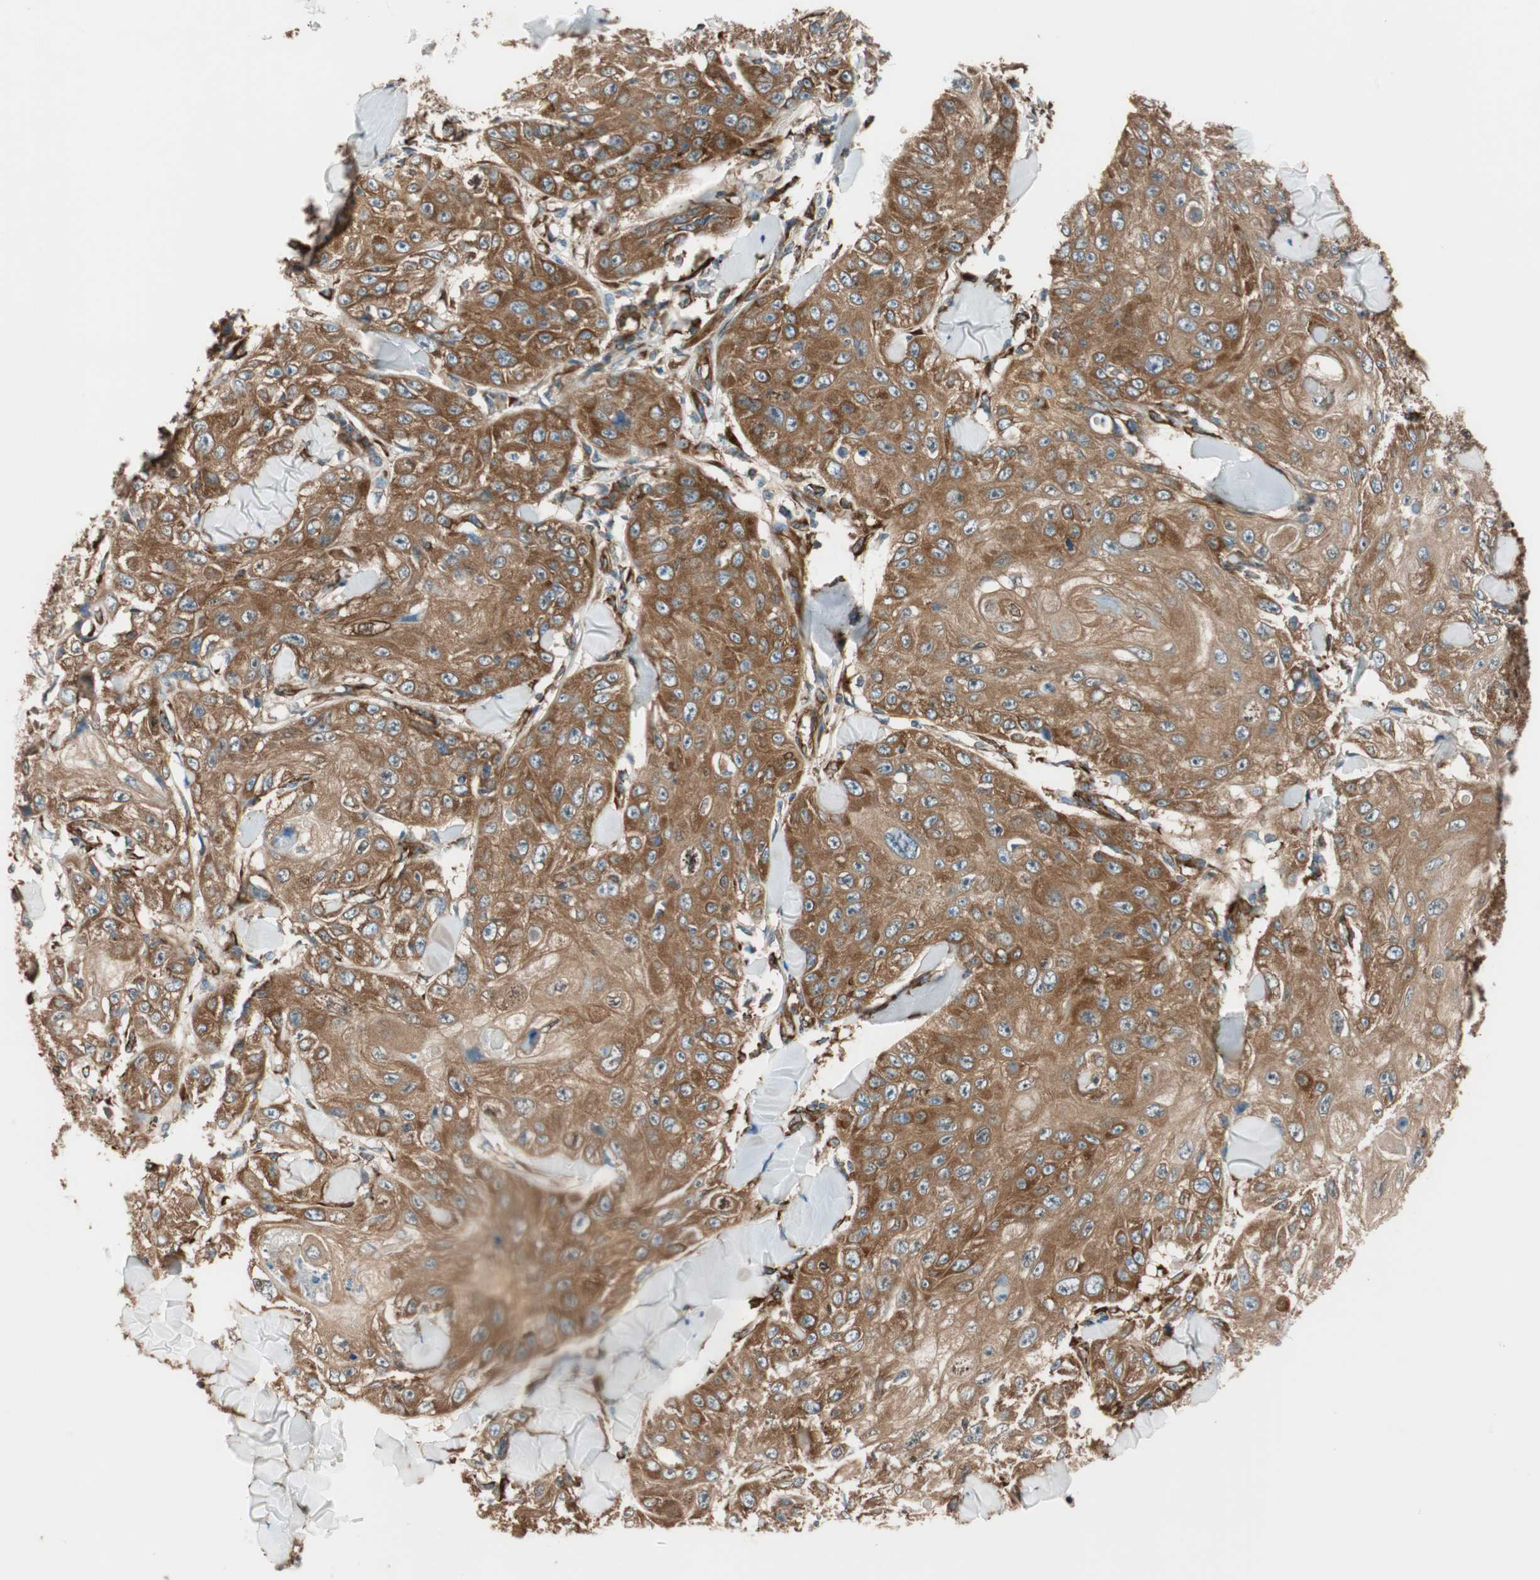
{"staining": {"intensity": "strong", "quantity": ">75%", "location": "cytoplasmic/membranous"}, "tissue": "skin cancer", "cell_type": "Tumor cells", "image_type": "cancer", "snomed": [{"axis": "morphology", "description": "Squamous cell carcinoma, NOS"}, {"axis": "topography", "description": "Skin"}], "caption": "Tumor cells show strong cytoplasmic/membranous expression in about >75% of cells in skin cancer (squamous cell carcinoma).", "gene": "WASL", "patient": {"sex": "male", "age": 86}}